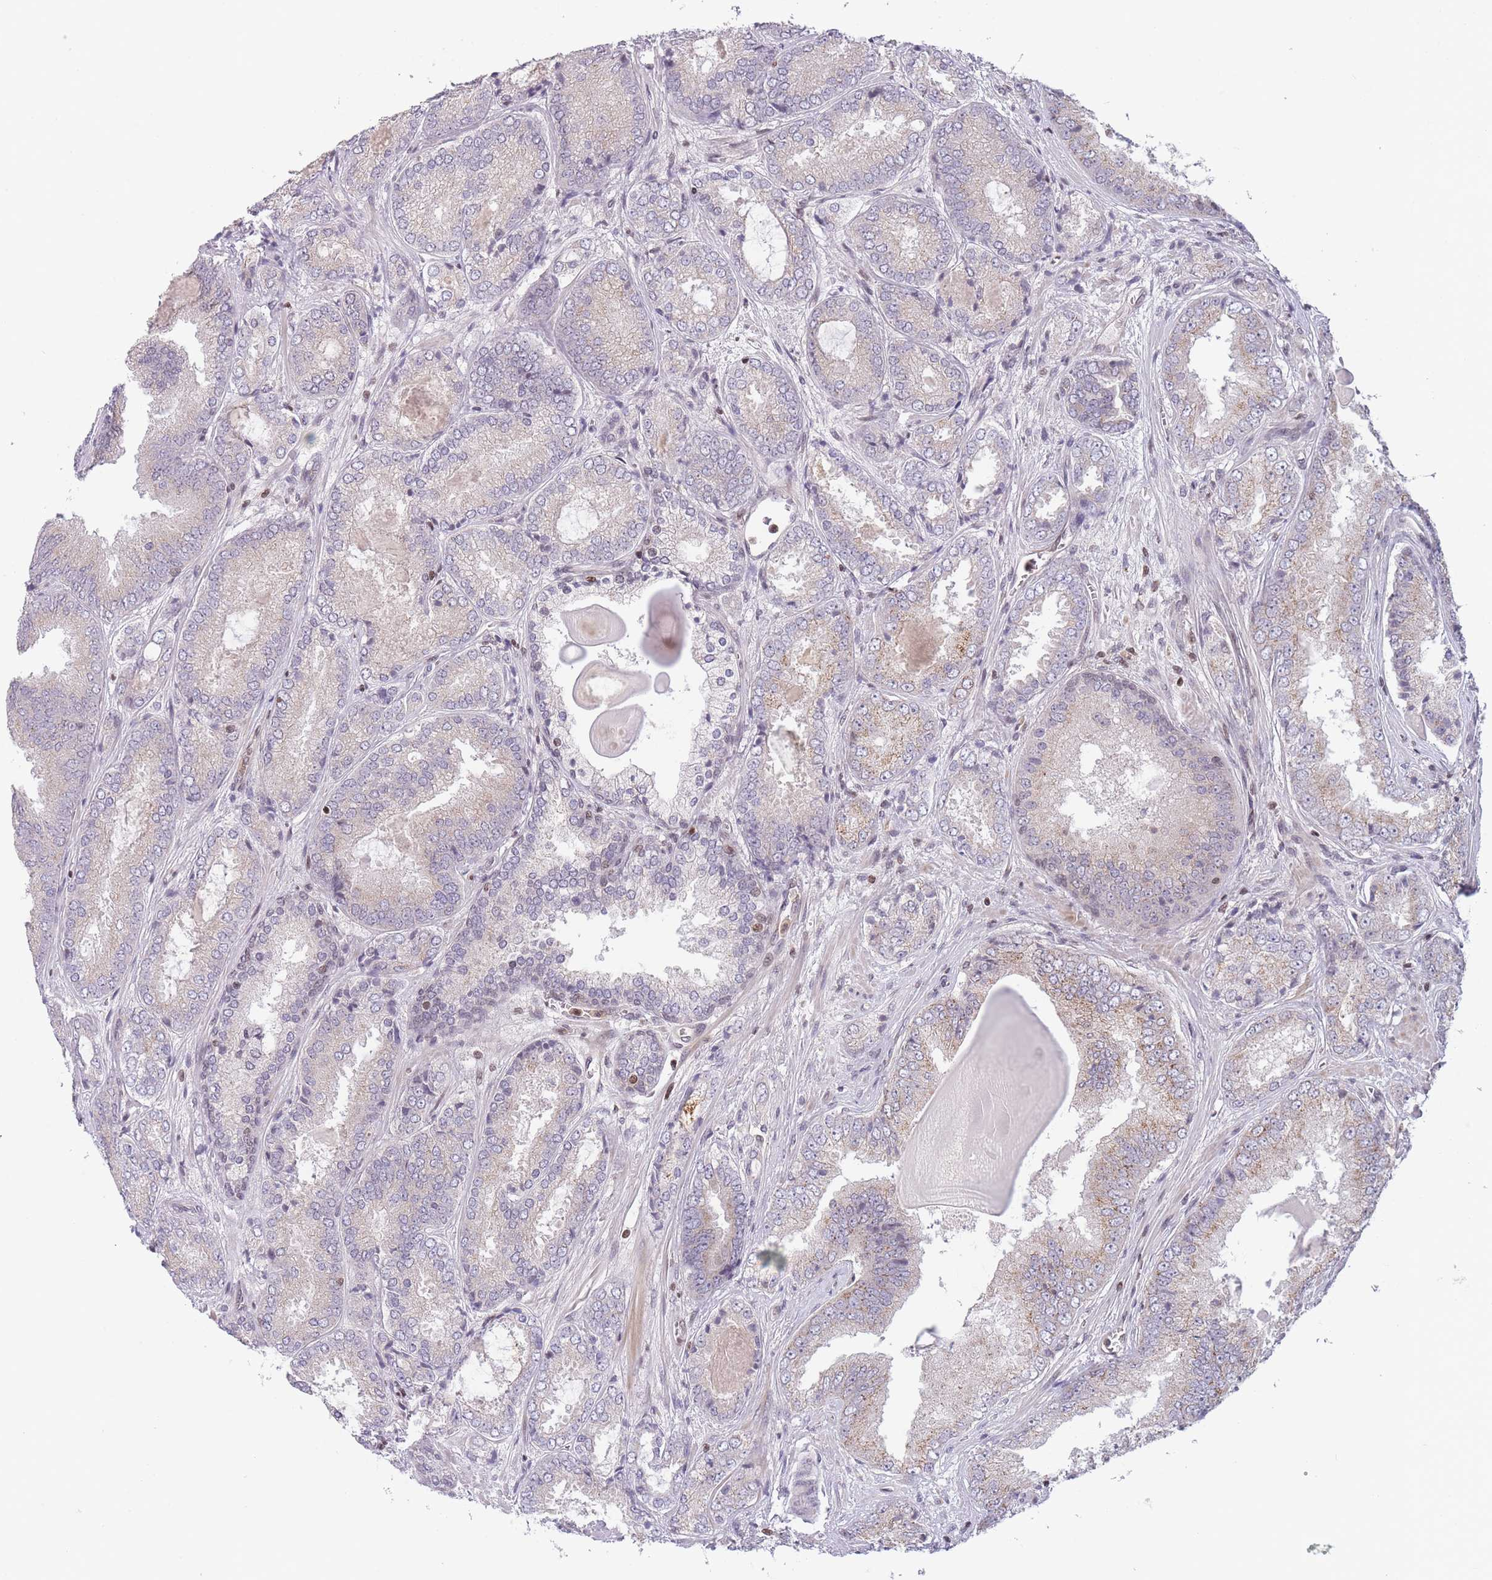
{"staining": {"intensity": "weak", "quantity": "<25%", "location": "cytoplasmic/membranous"}, "tissue": "prostate cancer", "cell_type": "Tumor cells", "image_type": "cancer", "snomed": [{"axis": "morphology", "description": "Adenocarcinoma, High grade"}, {"axis": "topography", "description": "Prostate"}], "caption": "Tumor cells show no significant protein staining in prostate cancer.", "gene": "SLC35F5", "patient": {"sex": "male", "age": 63}}